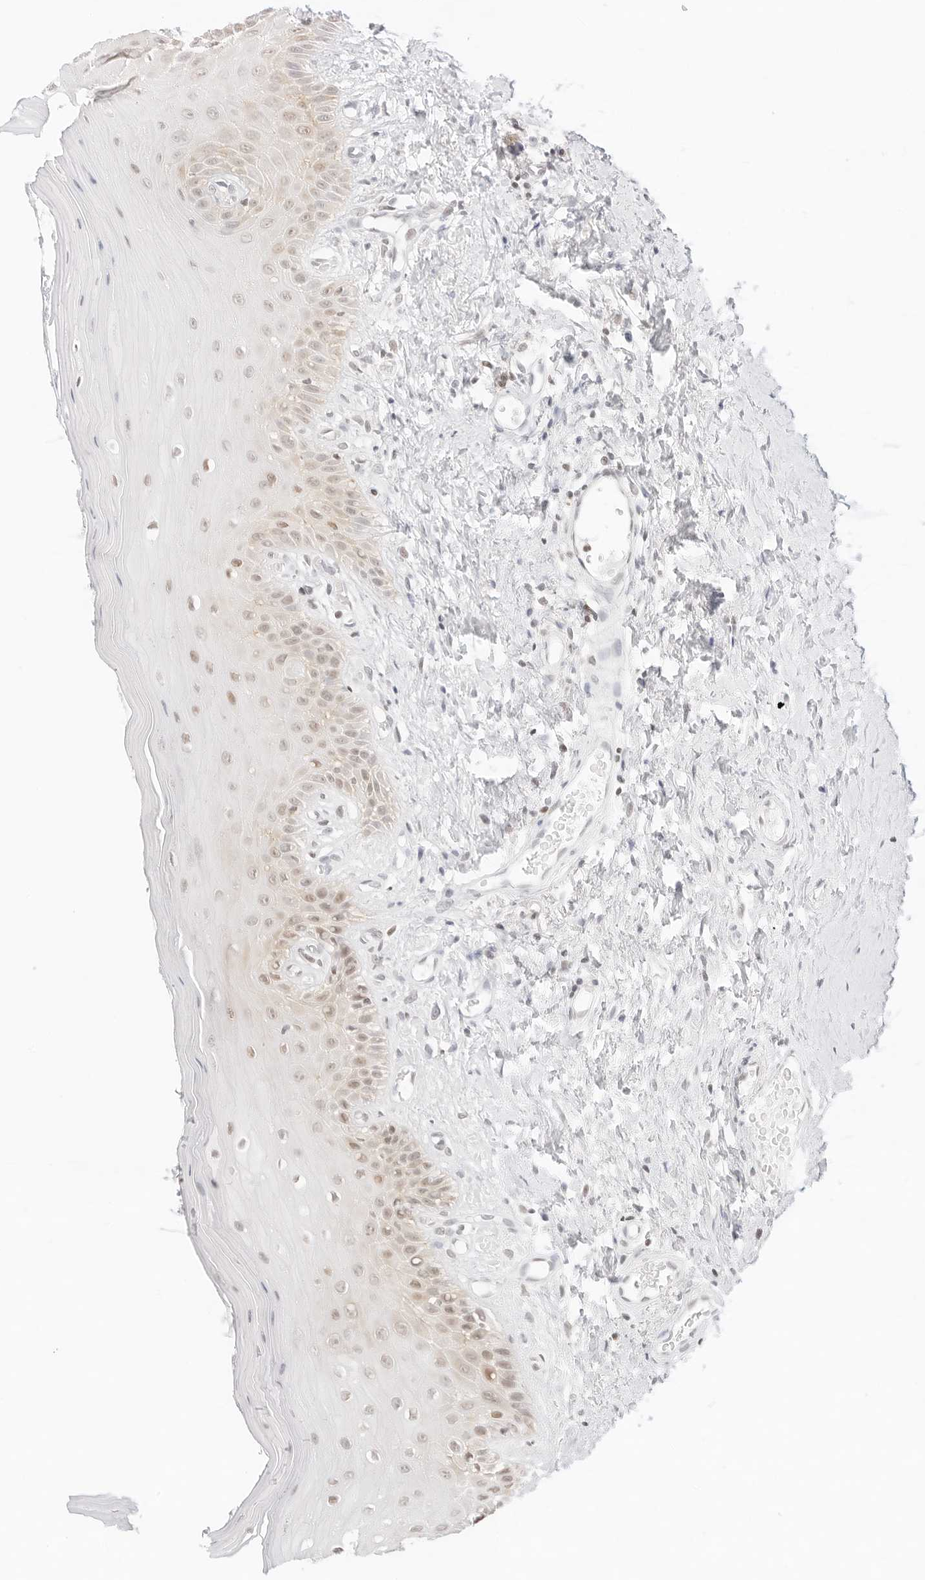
{"staining": {"intensity": "weak", "quantity": "25%-75%", "location": "nuclear"}, "tissue": "oral mucosa", "cell_type": "Squamous epithelial cells", "image_type": "normal", "snomed": [{"axis": "morphology", "description": "Normal tissue, NOS"}, {"axis": "topography", "description": "Oral tissue"}], "caption": "Immunohistochemistry (IHC) (DAB (3,3'-diaminobenzidine)) staining of normal oral mucosa shows weak nuclear protein expression in approximately 25%-75% of squamous epithelial cells.", "gene": "GNAS", "patient": {"sex": "male", "age": 66}}